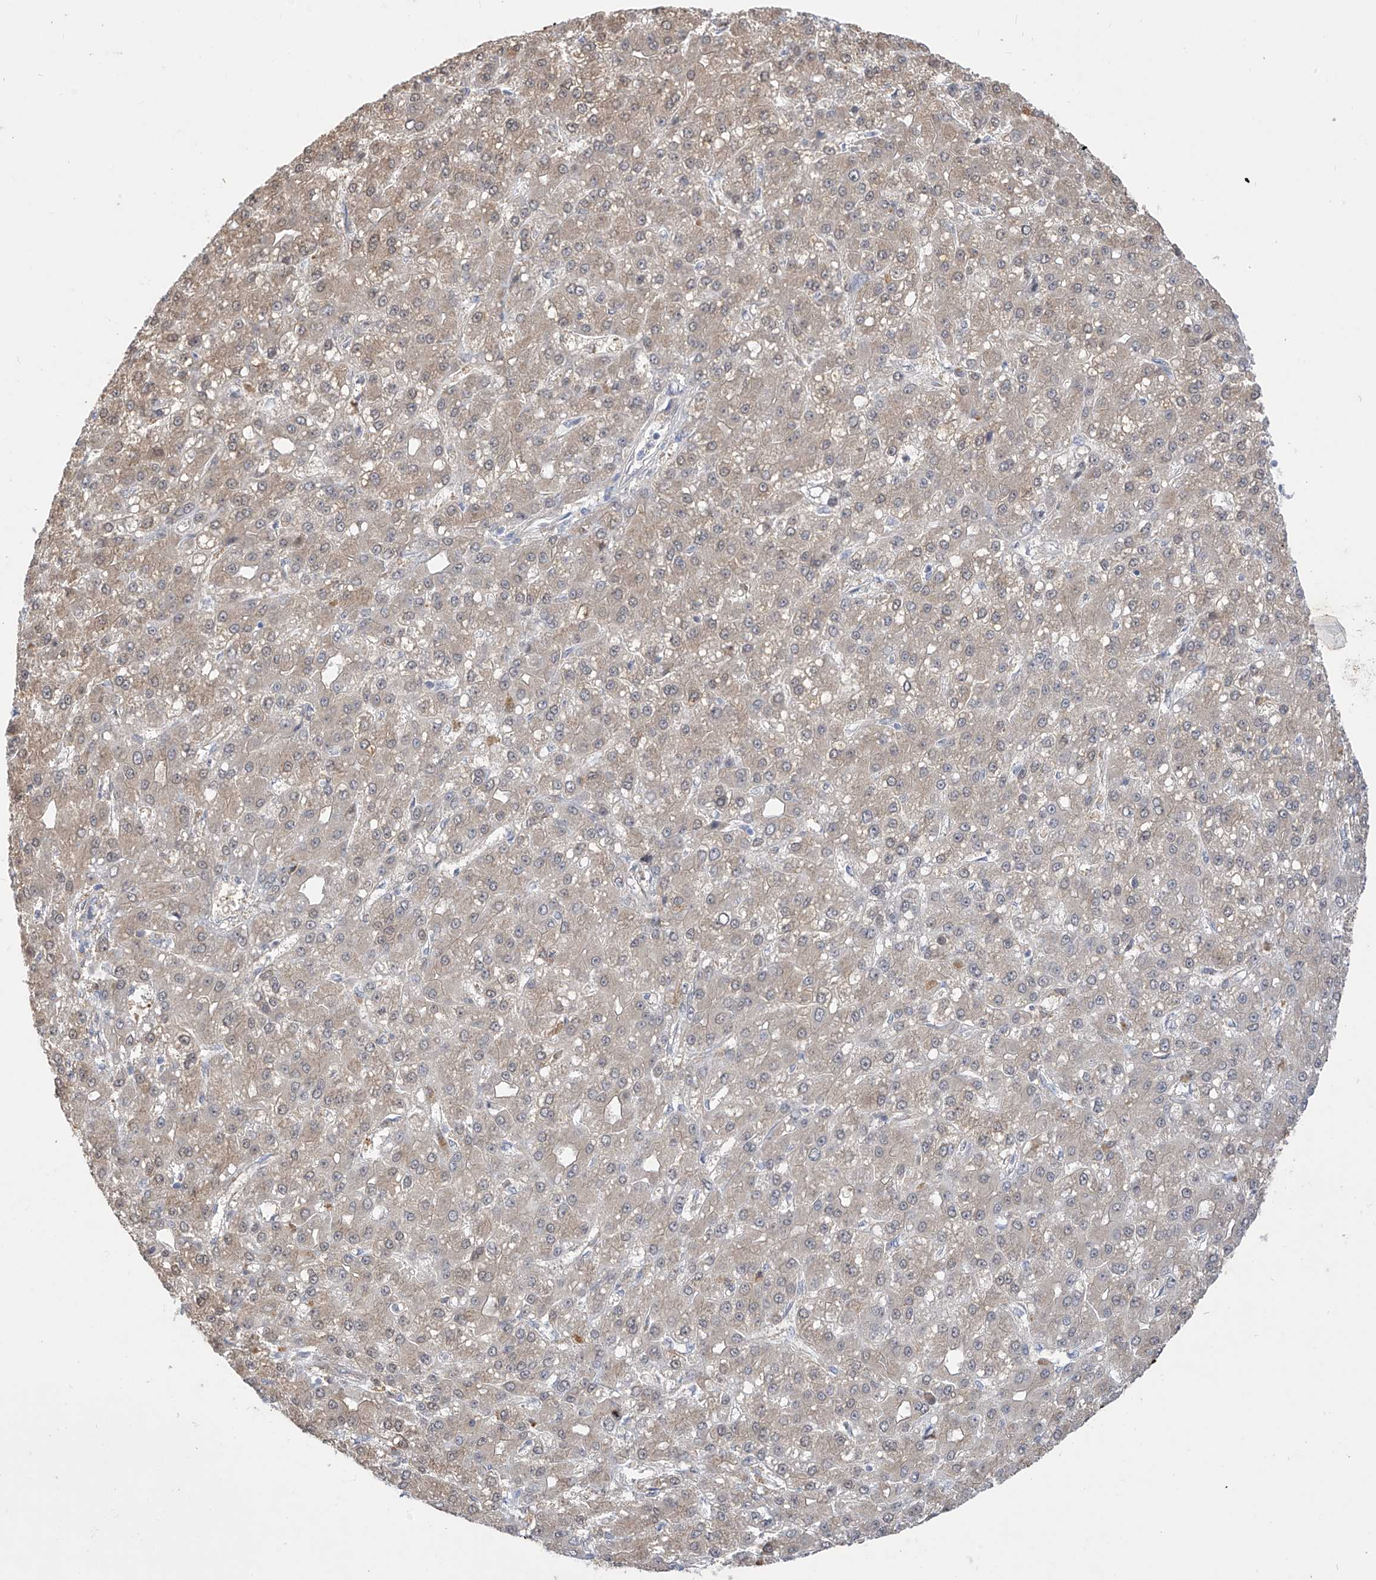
{"staining": {"intensity": "weak", "quantity": ">75%", "location": "cytoplasmic/membranous,nuclear"}, "tissue": "liver cancer", "cell_type": "Tumor cells", "image_type": "cancer", "snomed": [{"axis": "morphology", "description": "Carcinoma, Hepatocellular, NOS"}, {"axis": "topography", "description": "Liver"}], "caption": "Immunohistochemical staining of liver cancer shows low levels of weak cytoplasmic/membranous and nuclear protein expression in about >75% of tumor cells.", "gene": "IDH1", "patient": {"sex": "male", "age": 67}}